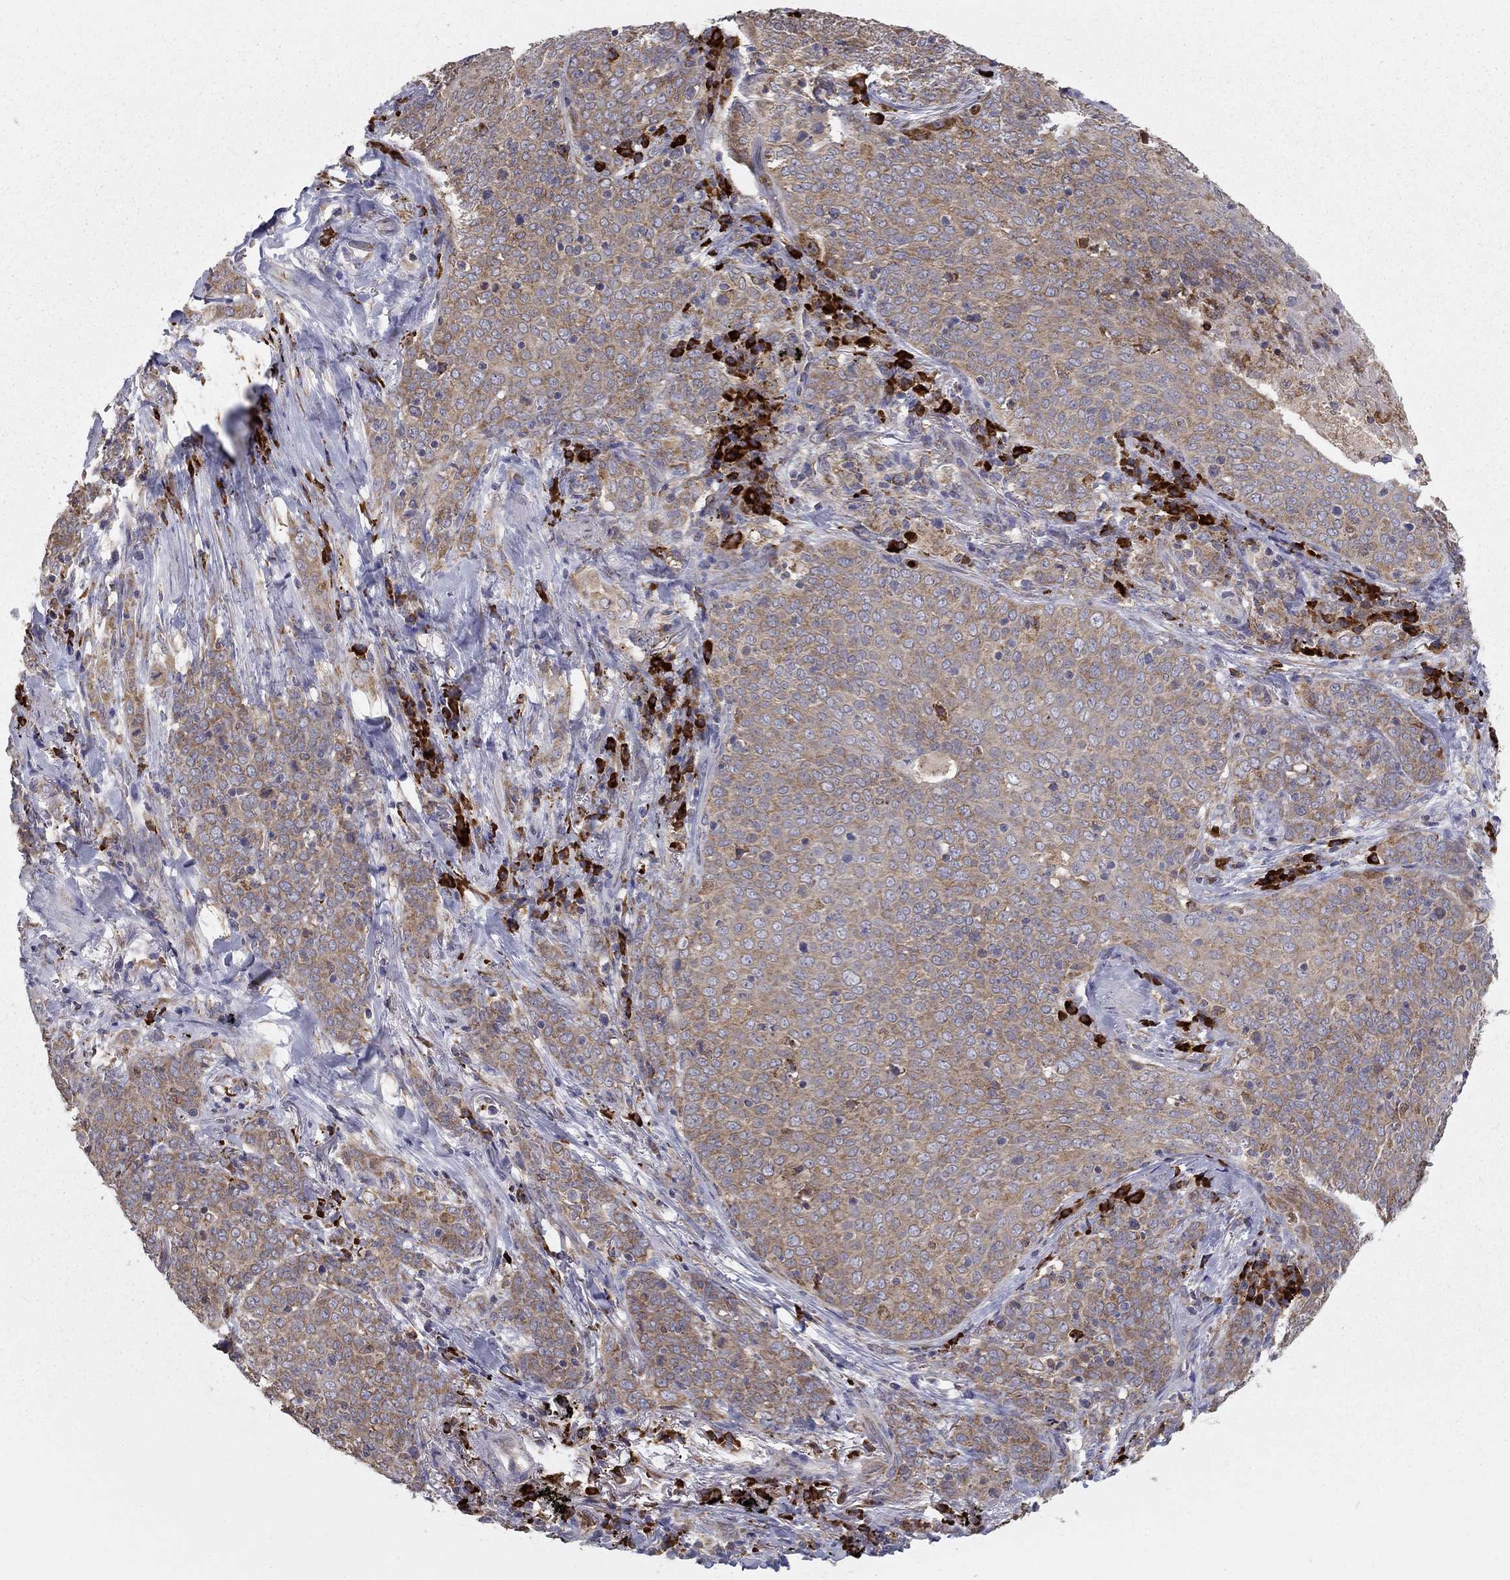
{"staining": {"intensity": "weak", "quantity": ">75%", "location": "cytoplasmic/membranous"}, "tissue": "lung cancer", "cell_type": "Tumor cells", "image_type": "cancer", "snomed": [{"axis": "morphology", "description": "Squamous cell carcinoma, NOS"}, {"axis": "topography", "description": "Lung"}], "caption": "The image shows staining of lung squamous cell carcinoma, revealing weak cytoplasmic/membranous protein expression (brown color) within tumor cells.", "gene": "PRDX4", "patient": {"sex": "male", "age": 82}}